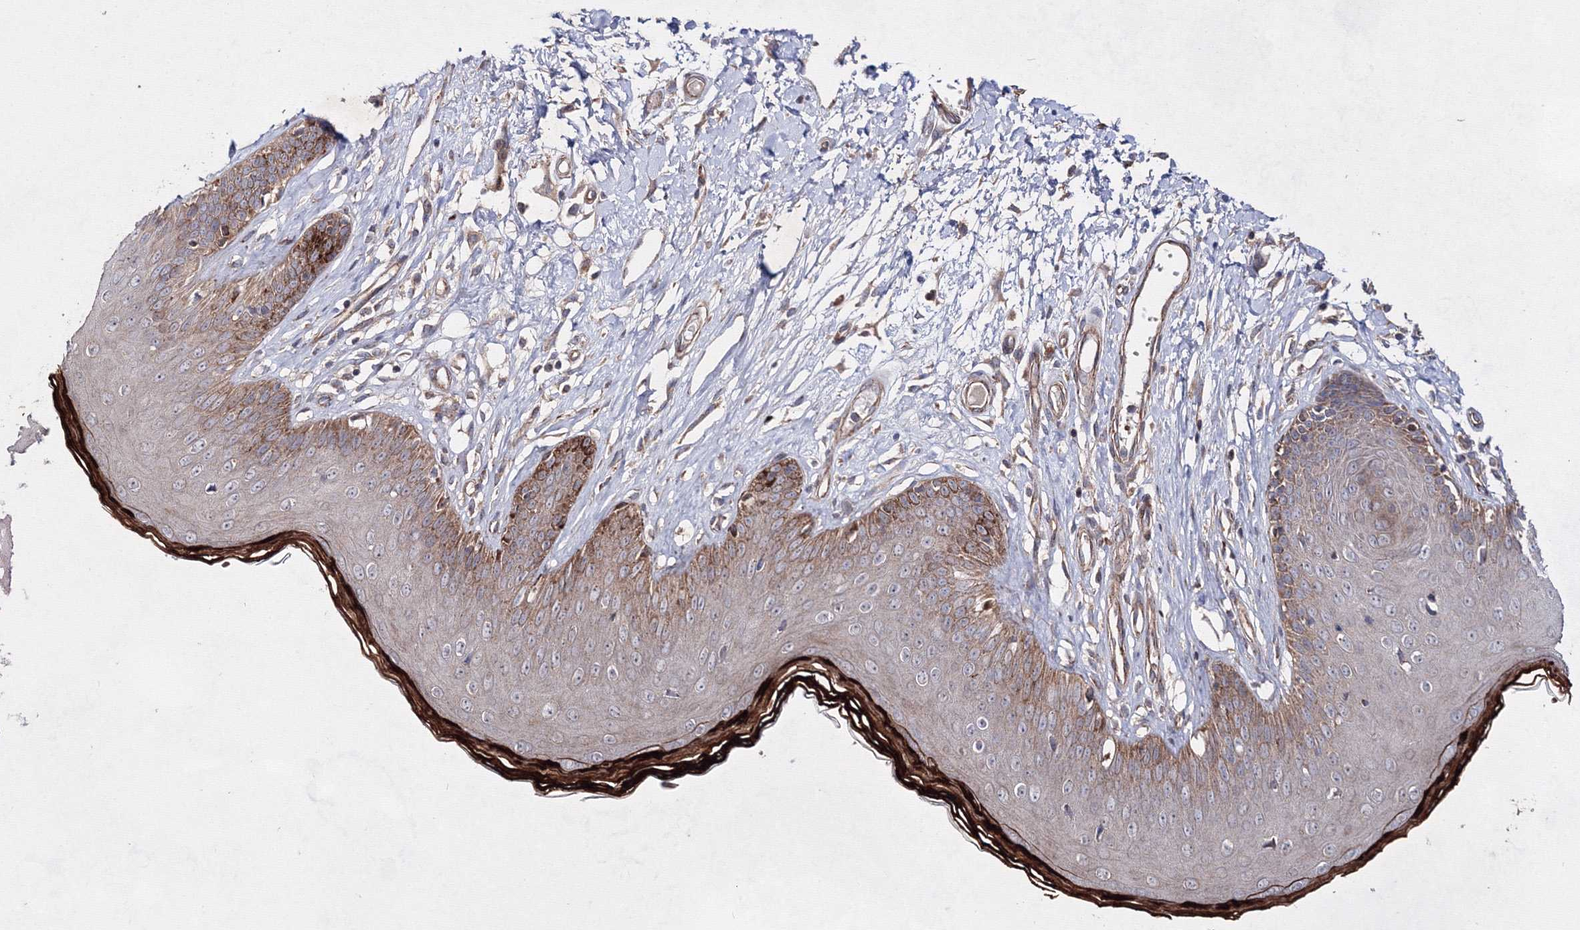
{"staining": {"intensity": "moderate", "quantity": "25%-75%", "location": "cytoplasmic/membranous"}, "tissue": "skin", "cell_type": "Epidermal cells", "image_type": "normal", "snomed": [{"axis": "morphology", "description": "Normal tissue, NOS"}, {"axis": "morphology", "description": "Squamous cell carcinoma, NOS"}, {"axis": "topography", "description": "Vulva"}], "caption": "Immunohistochemistry staining of unremarkable skin, which displays medium levels of moderate cytoplasmic/membranous expression in approximately 25%-75% of epidermal cells indicating moderate cytoplasmic/membranous protein staining. The staining was performed using DAB (brown) for protein detection and nuclei were counterstained in hematoxylin (blue).", "gene": "GFM1", "patient": {"sex": "female", "age": 85}}